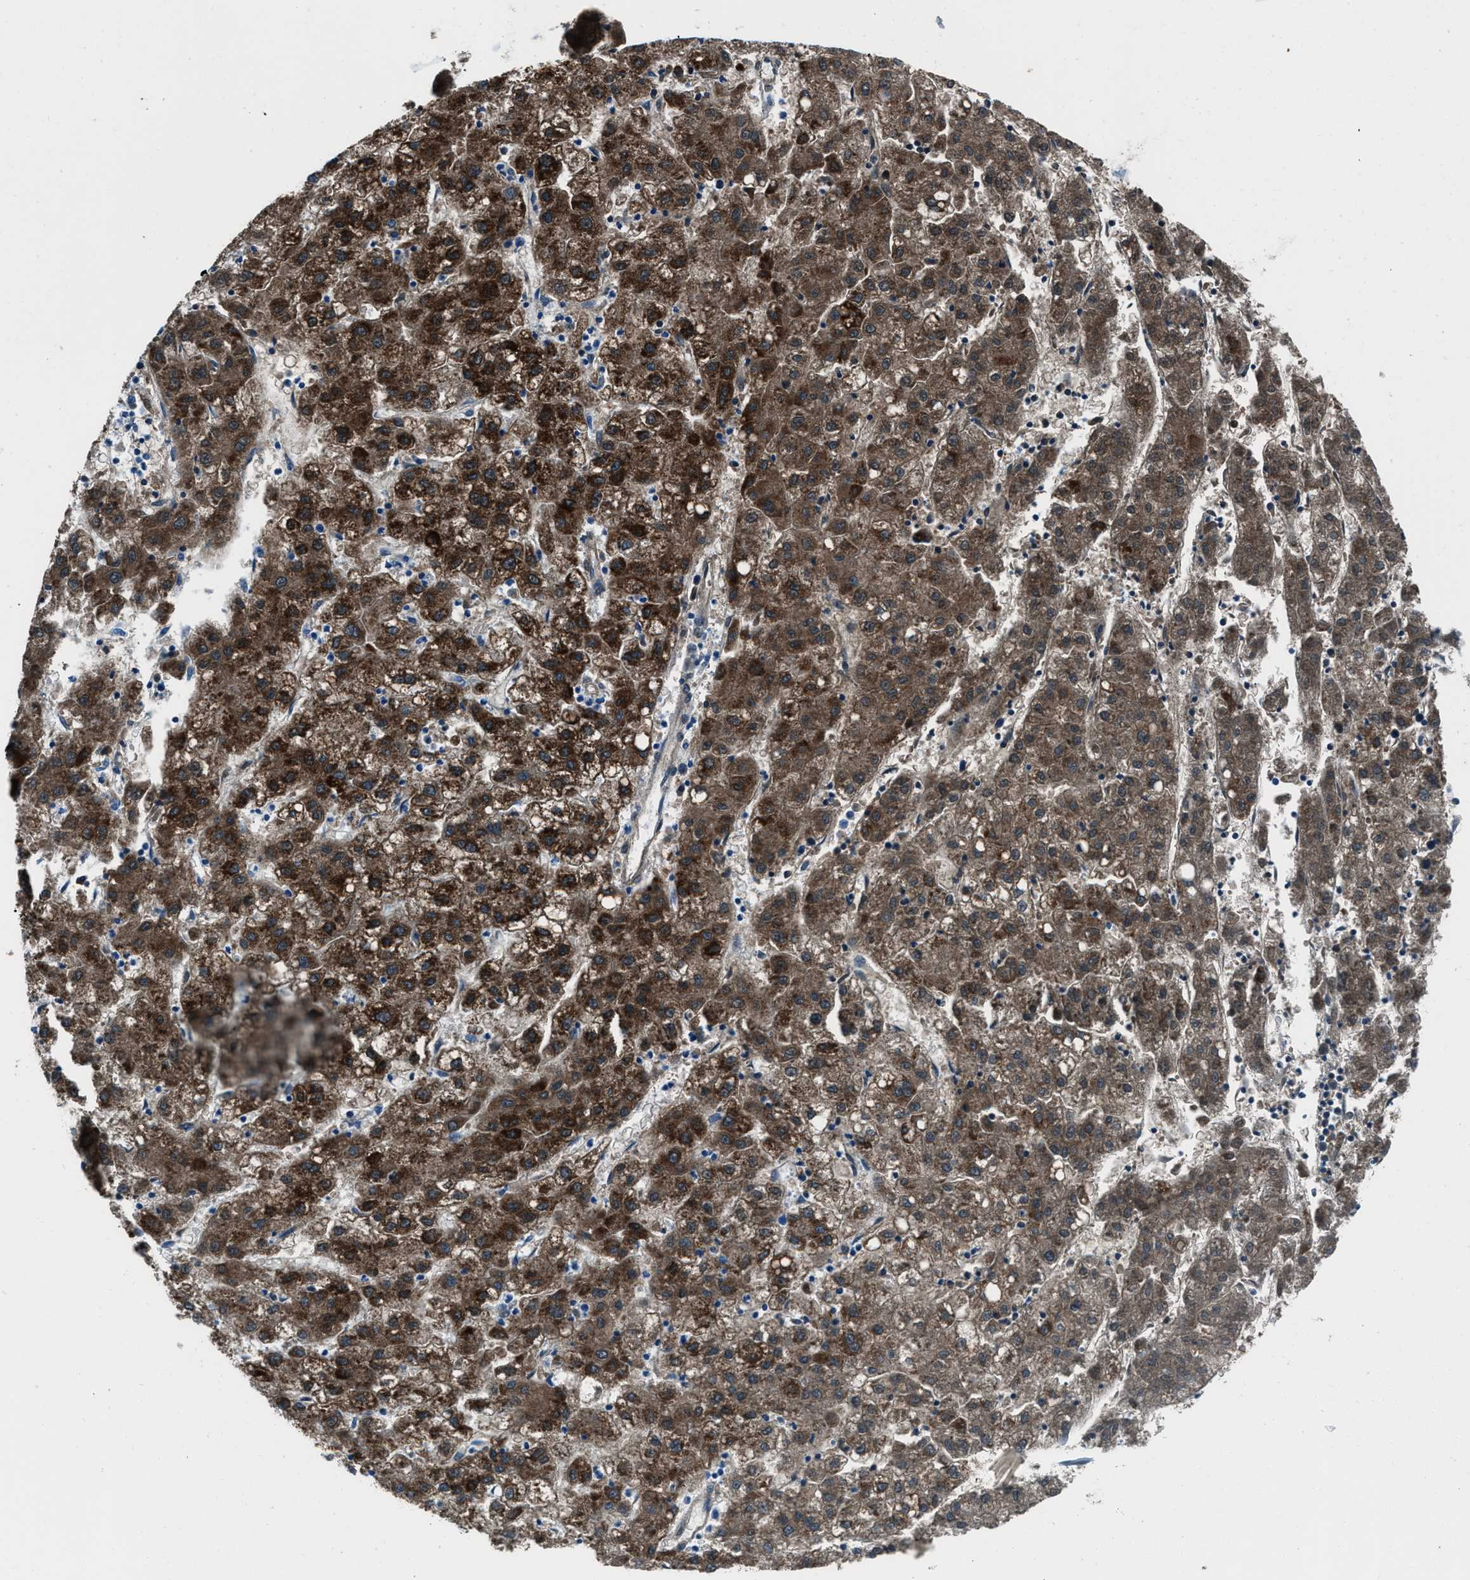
{"staining": {"intensity": "strong", "quantity": ">75%", "location": "cytoplasmic/membranous"}, "tissue": "liver cancer", "cell_type": "Tumor cells", "image_type": "cancer", "snomed": [{"axis": "morphology", "description": "Carcinoma, Hepatocellular, NOS"}, {"axis": "topography", "description": "Liver"}], "caption": "Tumor cells demonstrate strong cytoplasmic/membranous positivity in about >75% of cells in hepatocellular carcinoma (liver).", "gene": "AMACR", "patient": {"sex": "male", "age": 72}}